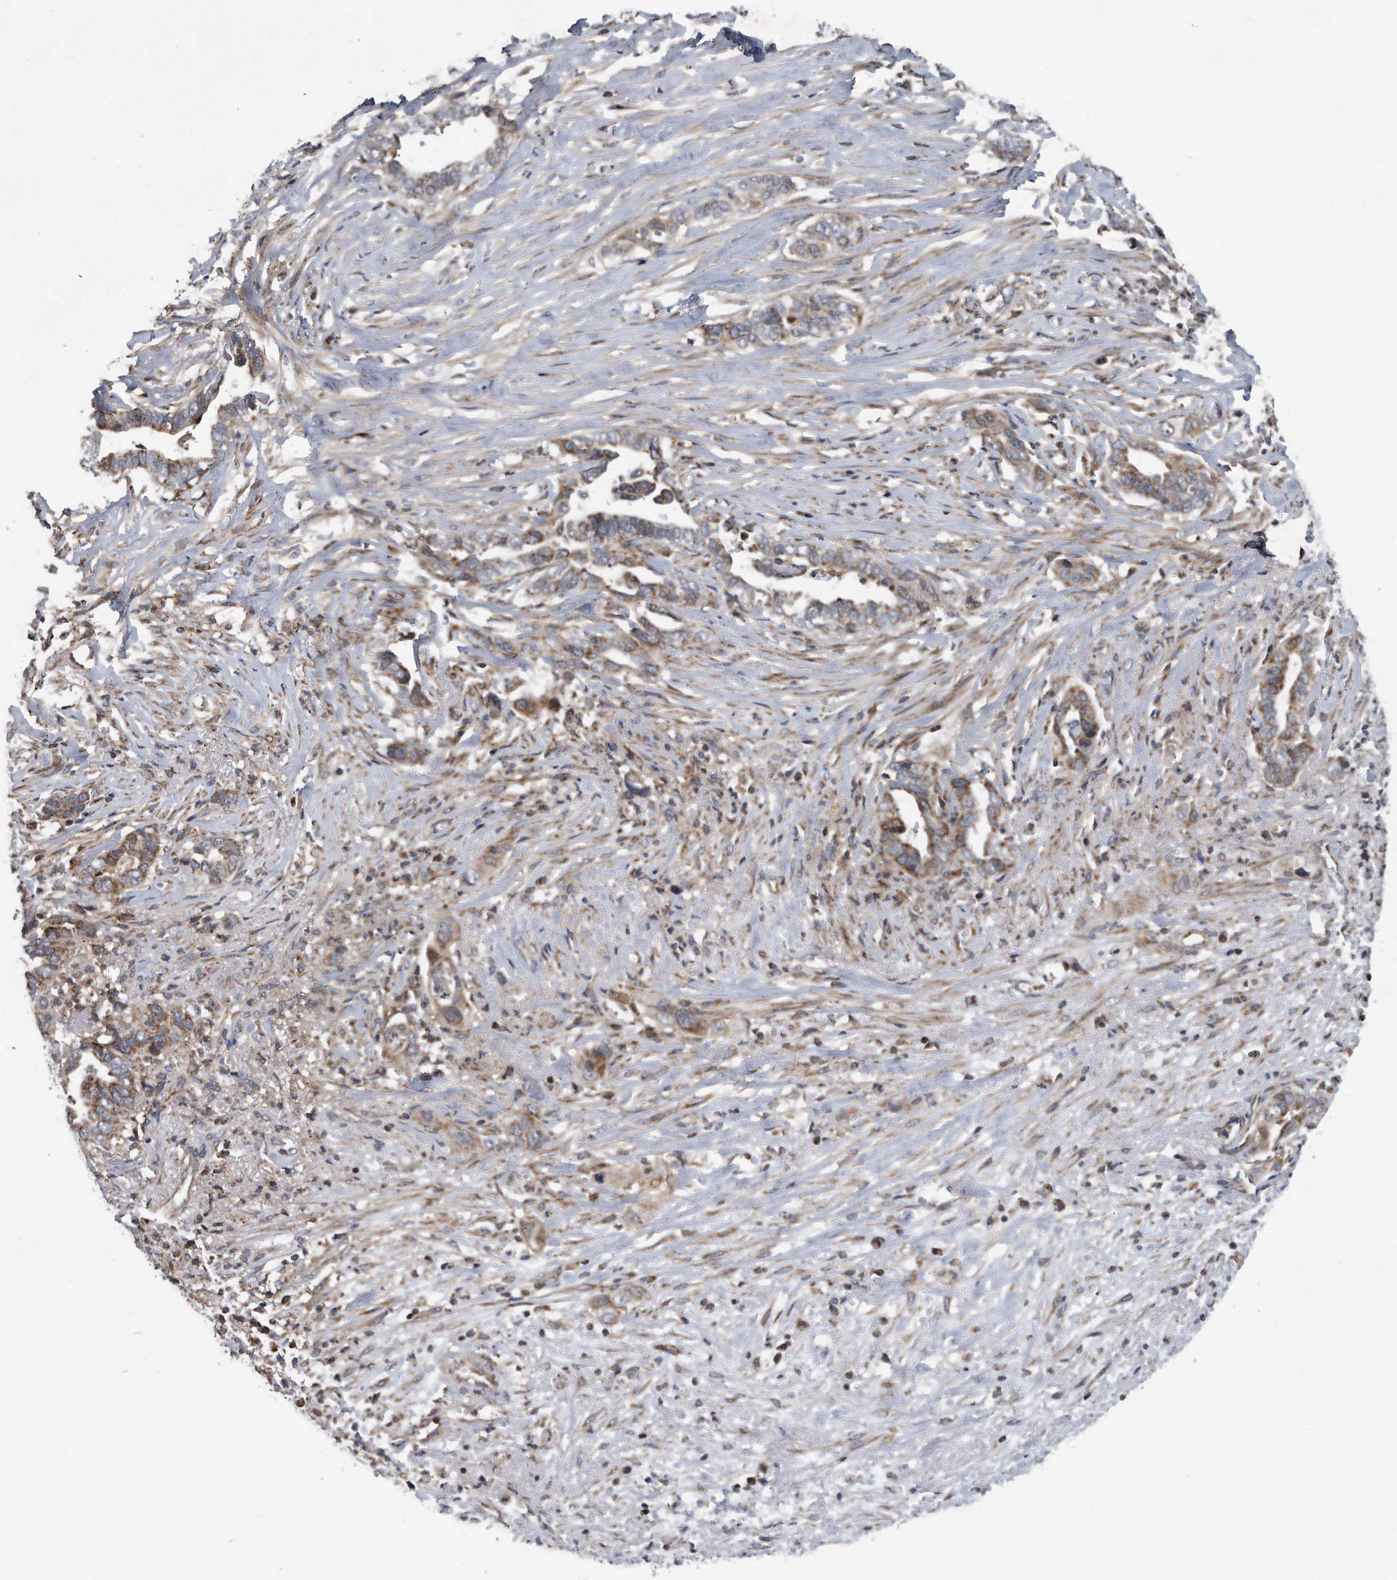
{"staining": {"intensity": "moderate", "quantity": ">75%", "location": "cytoplasmic/membranous"}, "tissue": "liver cancer", "cell_type": "Tumor cells", "image_type": "cancer", "snomed": [{"axis": "morphology", "description": "Cholangiocarcinoma"}, {"axis": "topography", "description": "Liver"}], "caption": "Protein staining of cholangiocarcinoma (liver) tissue exhibits moderate cytoplasmic/membranous expression in about >75% of tumor cells. (Brightfield microscopy of DAB IHC at high magnification).", "gene": "ALPK2", "patient": {"sex": "female", "age": 79}}